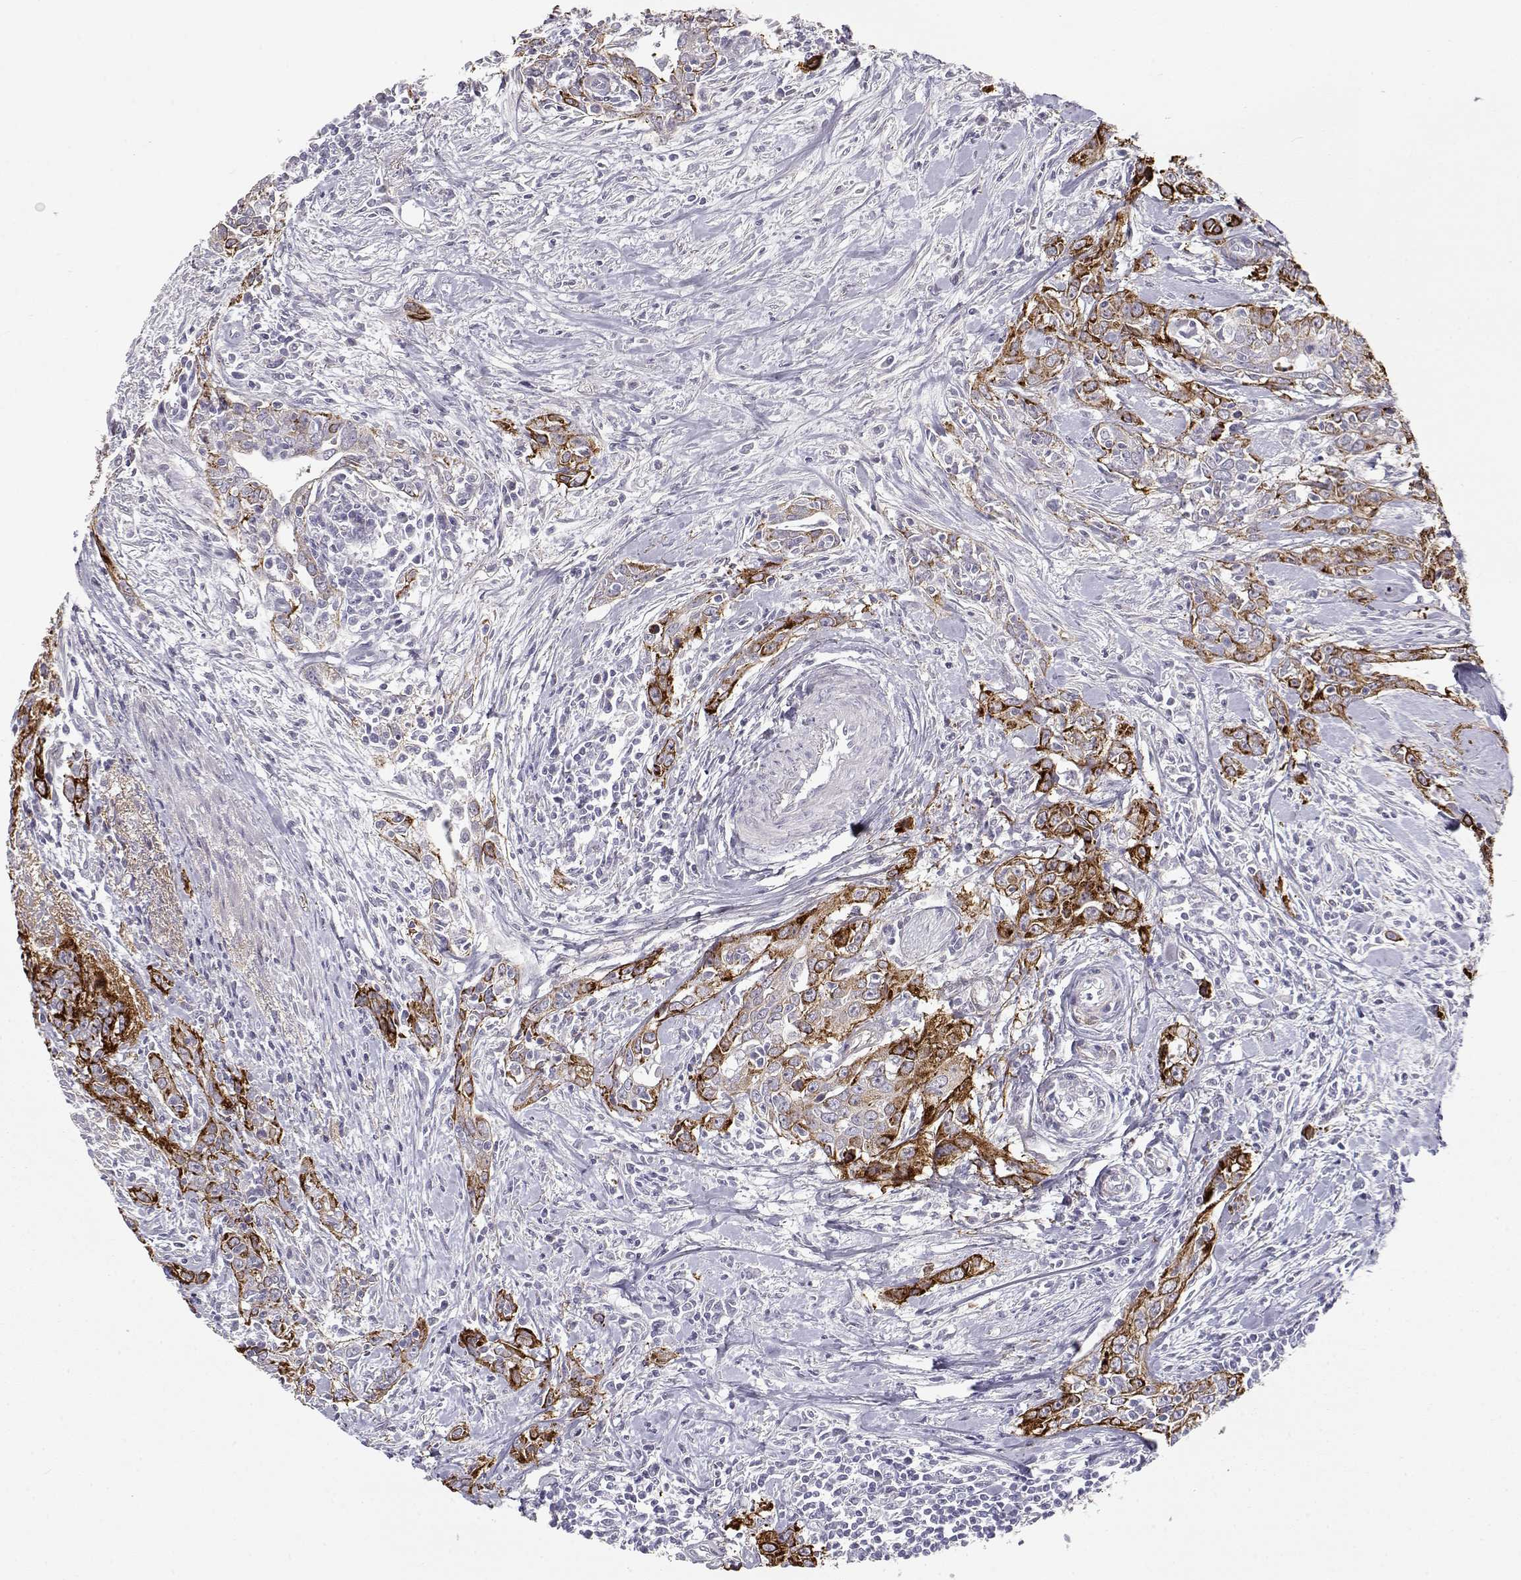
{"staining": {"intensity": "strong", "quantity": ">75%", "location": "cytoplasmic/membranous"}, "tissue": "urothelial cancer", "cell_type": "Tumor cells", "image_type": "cancer", "snomed": [{"axis": "morphology", "description": "Urothelial carcinoma, High grade"}, {"axis": "topography", "description": "Urinary bladder"}], "caption": "Immunohistochemical staining of high-grade urothelial carcinoma demonstrates high levels of strong cytoplasmic/membranous expression in approximately >75% of tumor cells. (IHC, brightfield microscopy, high magnification).", "gene": "LAMB3", "patient": {"sex": "male", "age": 83}}